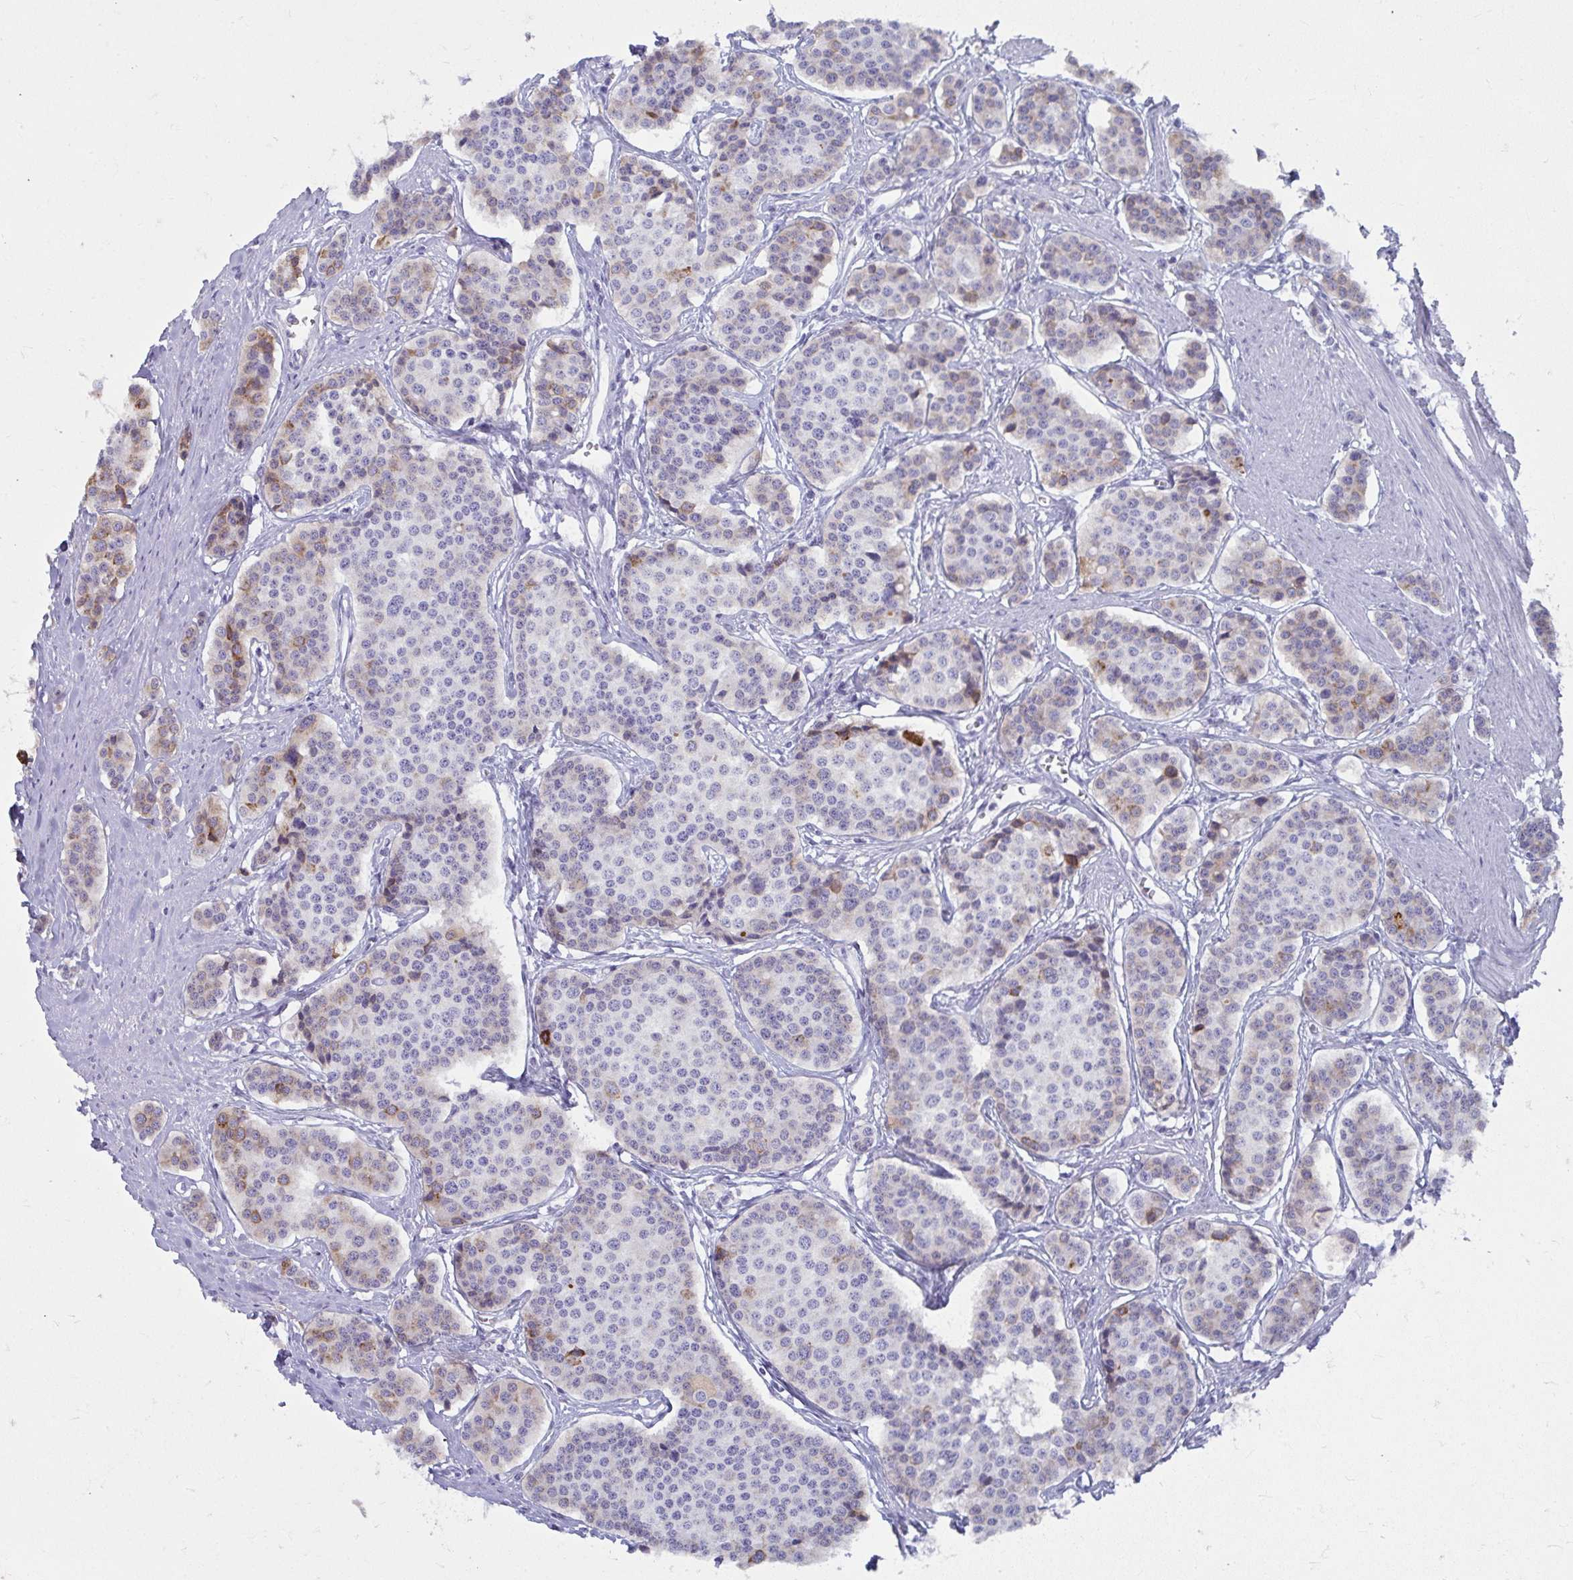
{"staining": {"intensity": "moderate", "quantity": "<25%", "location": "cytoplasmic/membranous"}, "tissue": "carcinoid", "cell_type": "Tumor cells", "image_type": "cancer", "snomed": [{"axis": "morphology", "description": "Carcinoid, malignant, NOS"}, {"axis": "topography", "description": "Small intestine"}], "caption": "Moderate cytoplasmic/membranous expression is seen in approximately <25% of tumor cells in carcinoid (malignant). (DAB (3,3'-diaminobenzidine) = brown stain, brightfield microscopy at high magnification).", "gene": "UGT3A2", "patient": {"sex": "male", "age": 60}}